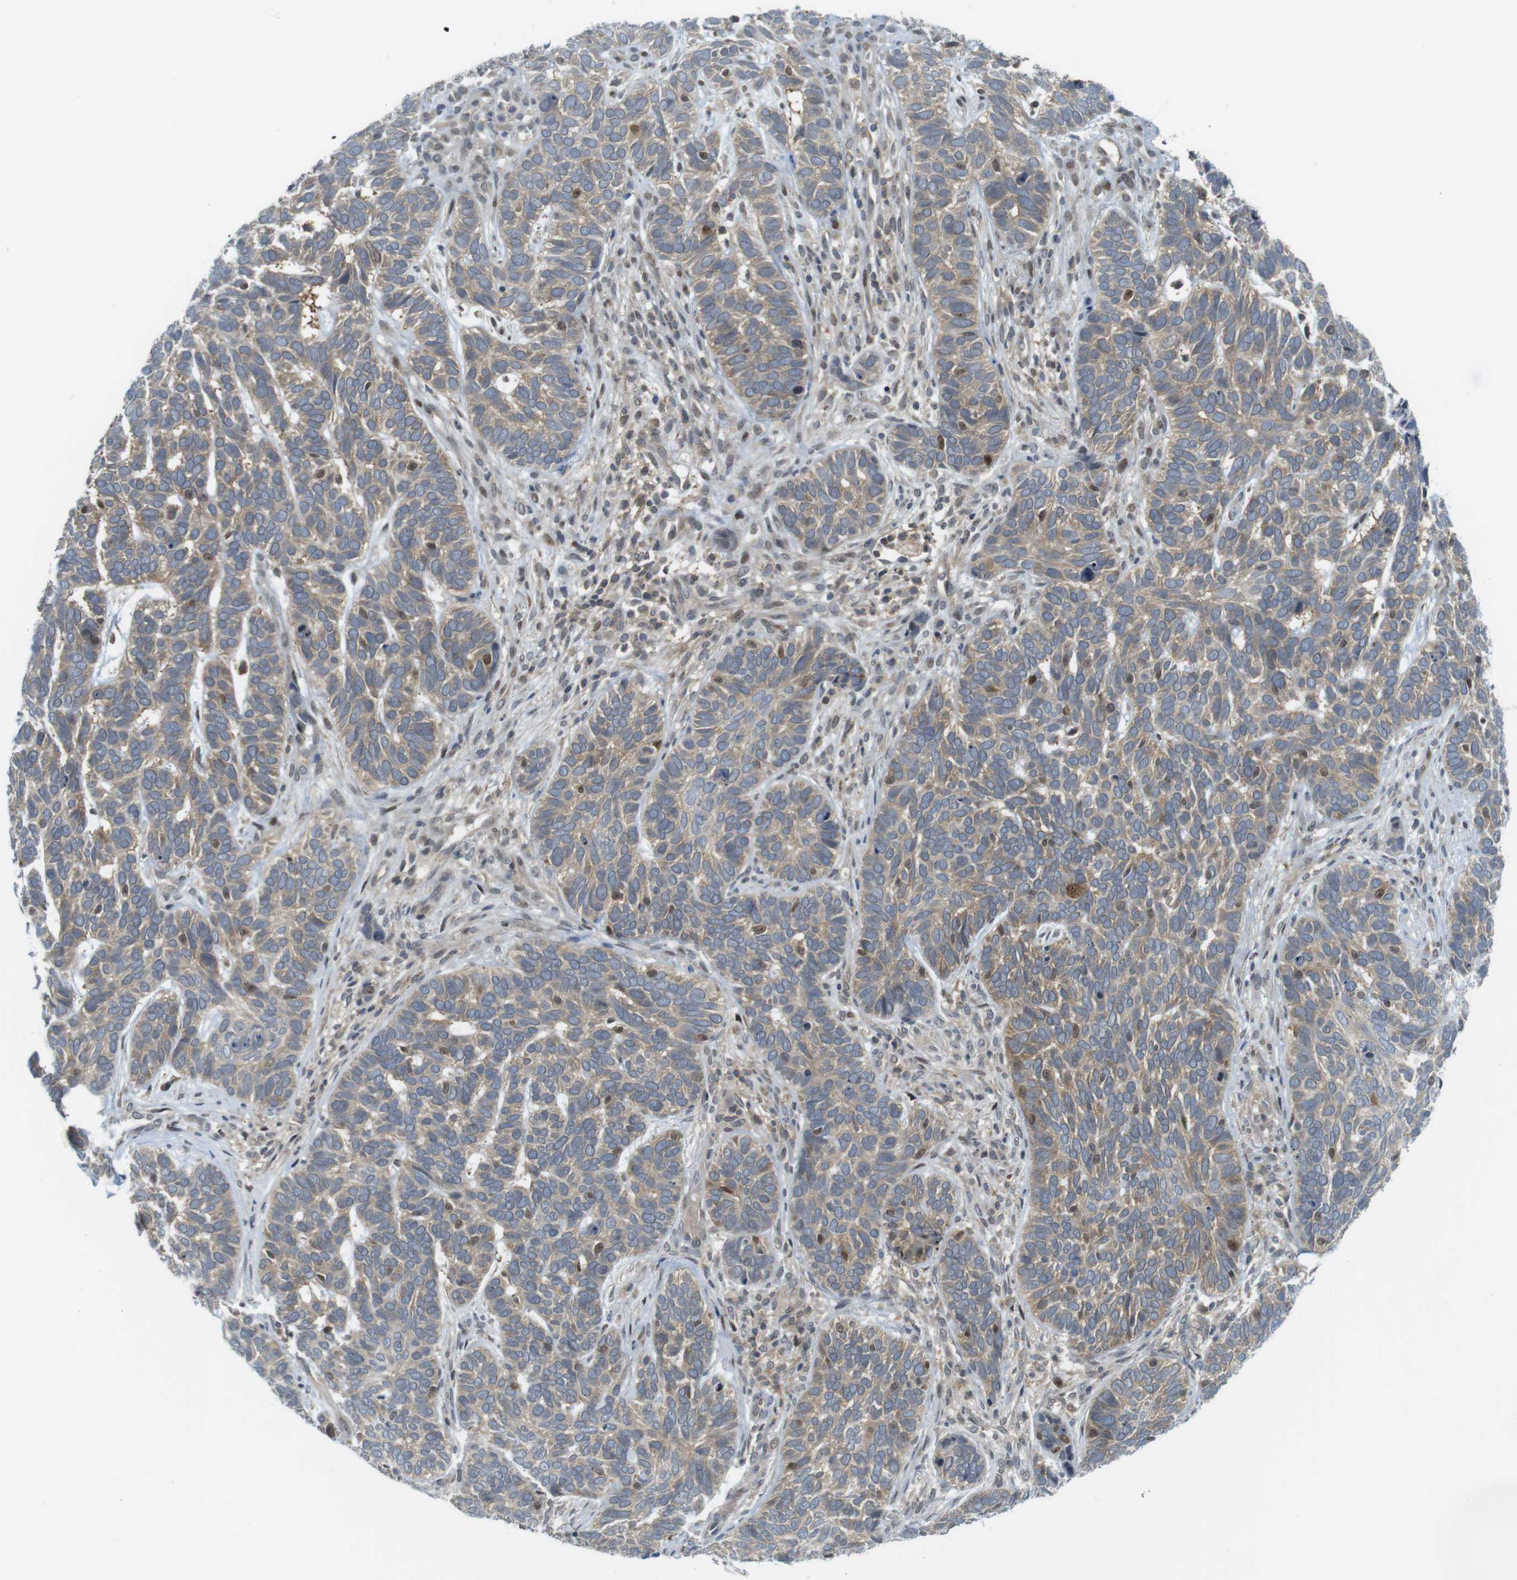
{"staining": {"intensity": "moderate", "quantity": "<25%", "location": "cytoplasmic/membranous,nuclear"}, "tissue": "skin cancer", "cell_type": "Tumor cells", "image_type": "cancer", "snomed": [{"axis": "morphology", "description": "Basal cell carcinoma"}, {"axis": "topography", "description": "Skin"}], "caption": "Basal cell carcinoma (skin) stained with a brown dye displays moderate cytoplasmic/membranous and nuclear positive expression in about <25% of tumor cells.", "gene": "RCC1", "patient": {"sex": "male", "age": 87}}